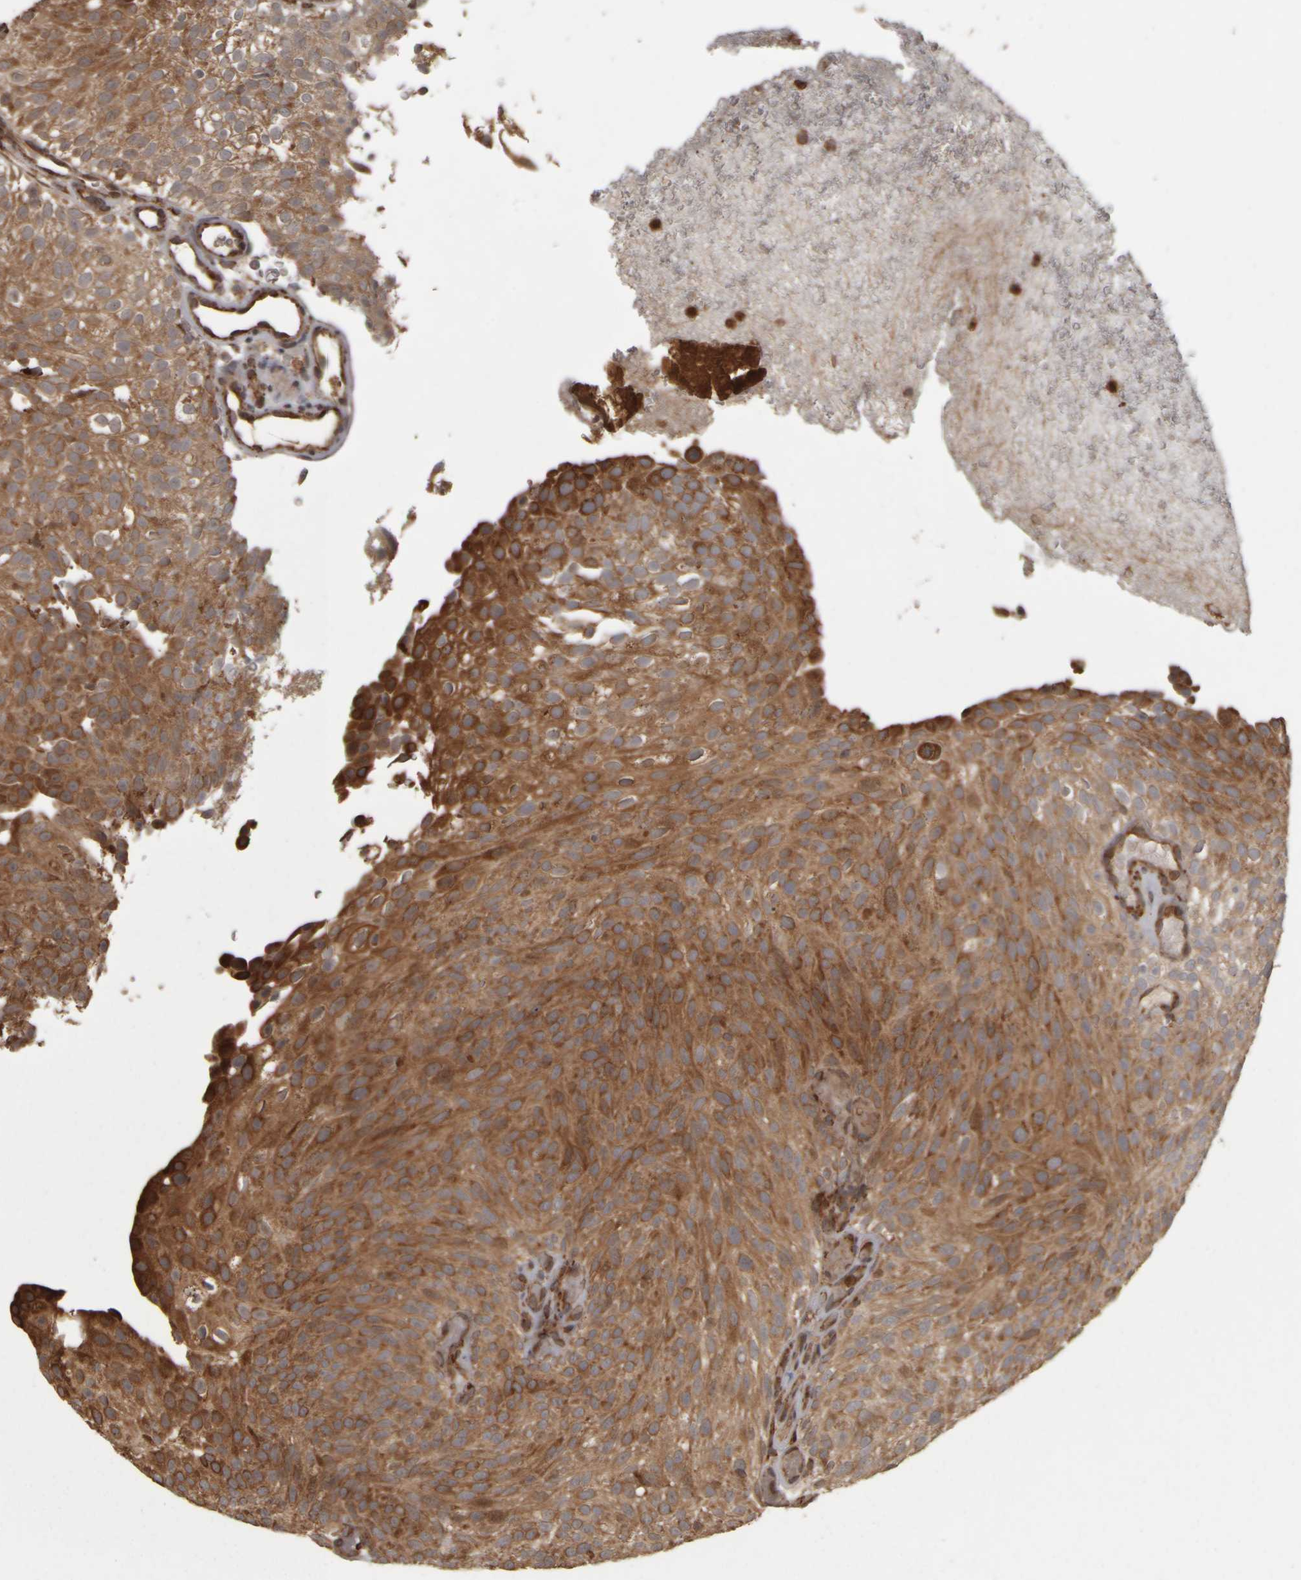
{"staining": {"intensity": "strong", "quantity": ">75%", "location": "cytoplasmic/membranous"}, "tissue": "urothelial cancer", "cell_type": "Tumor cells", "image_type": "cancer", "snomed": [{"axis": "morphology", "description": "Urothelial carcinoma, Low grade"}, {"axis": "topography", "description": "Urinary bladder"}], "caption": "Protein staining demonstrates strong cytoplasmic/membranous expression in approximately >75% of tumor cells in urothelial carcinoma (low-grade).", "gene": "AGBL3", "patient": {"sex": "male", "age": 78}}